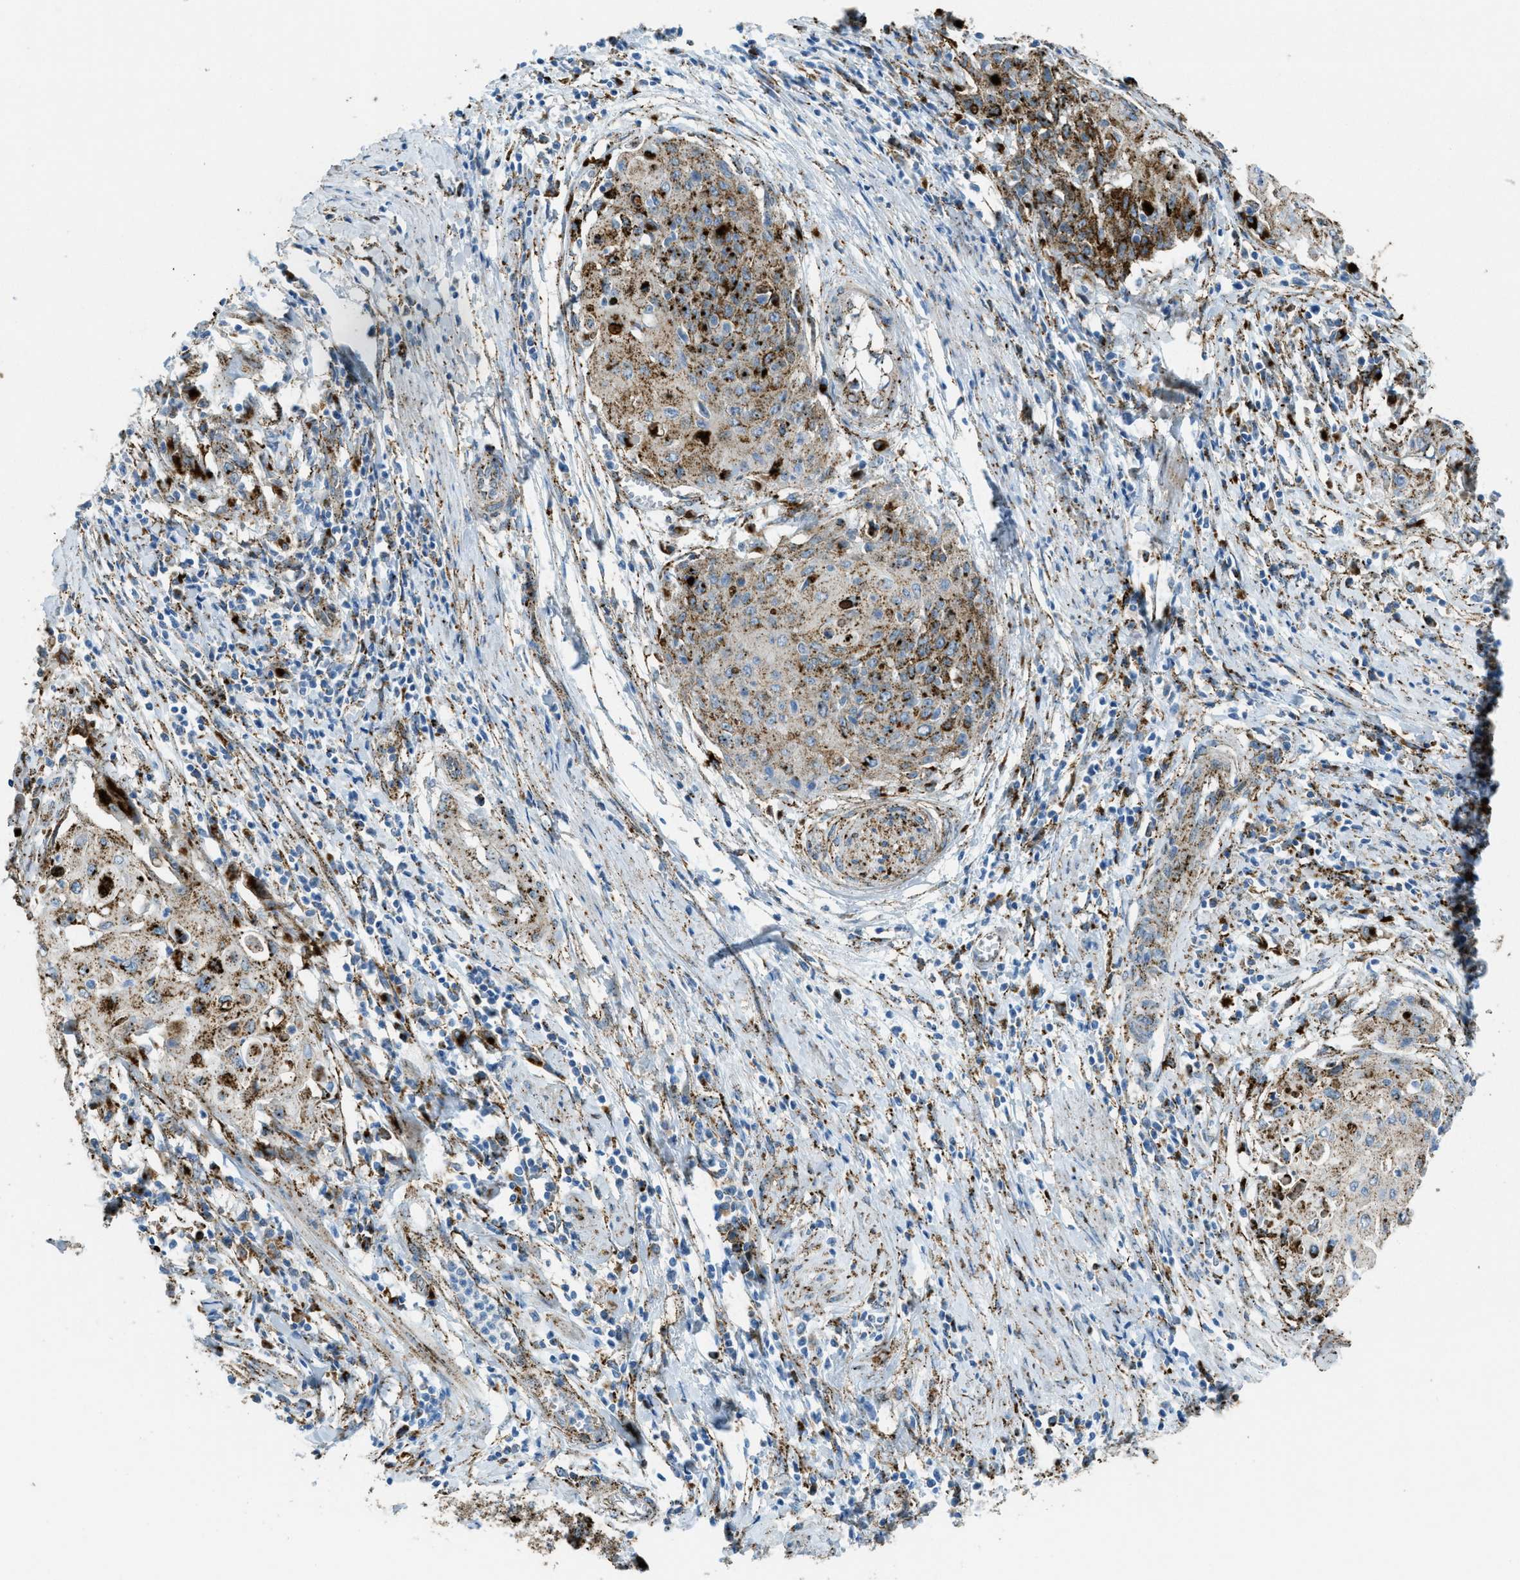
{"staining": {"intensity": "strong", "quantity": ">75%", "location": "cytoplasmic/membranous"}, "tissue": "cervical cancer", "cell_type": "Tumor cells", "image_type": "cancer", "snomed": [{"axis": "morphology", "description": "Squamous cell carcinoma, NOS"}, {"axis": "topography", "description": "Cervix"}], "caption": "Immunohistochemistry (IHC) photomicrograph of cervical squamous cell carcinoma stained for a protein (brown), which exhibits high levels of strong cytoplasmic/membranous positivity in about >75% of tumor cells.", "gene": "SCARB2", "patient": {"sex": "female", "age": 39}}